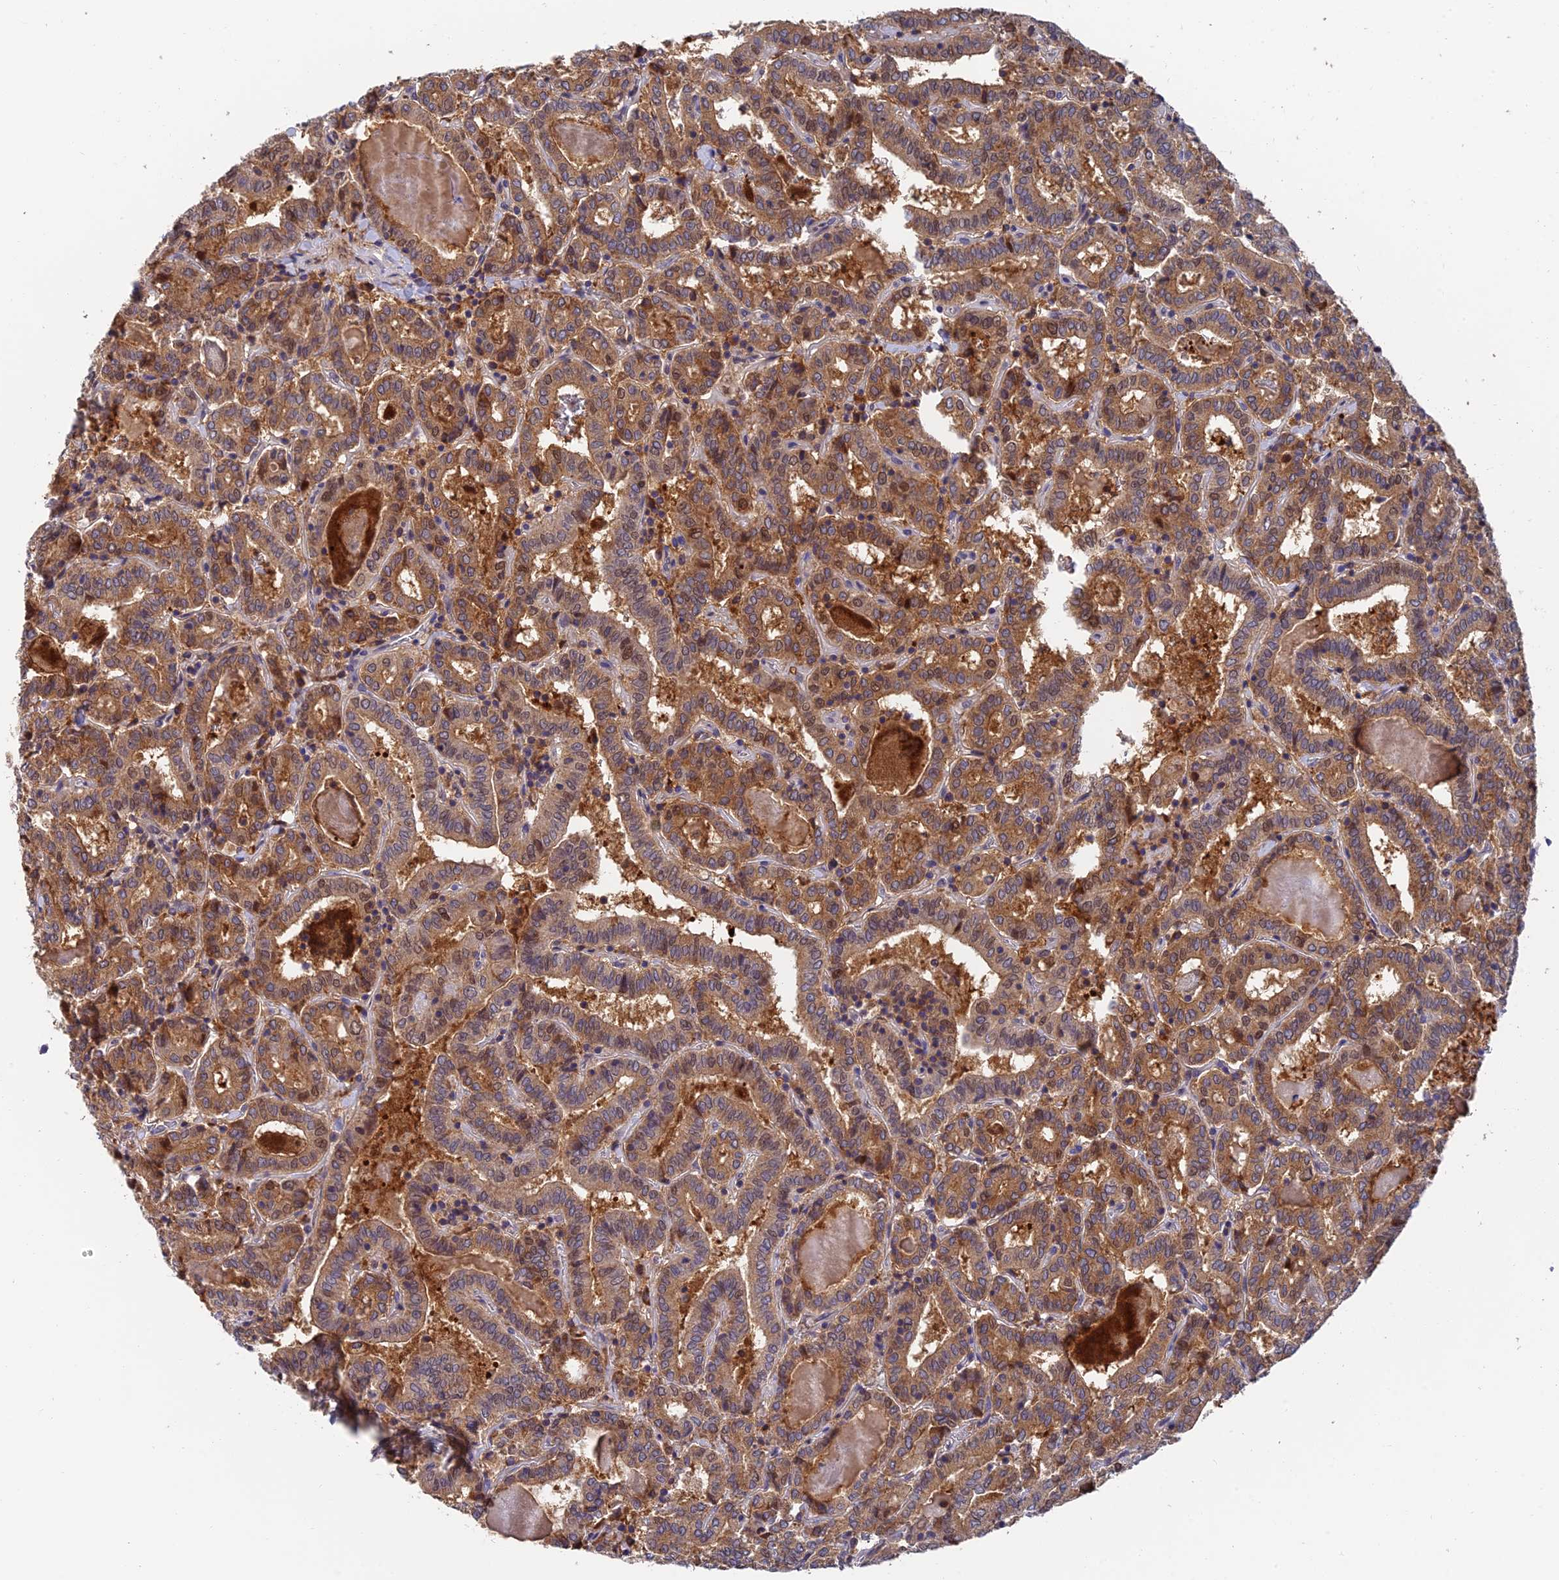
{"staining": {"intensity": "moderate", "quantity": ">75%", "location": "cytoplasmic/membranous,nuclear"}, "tissue": "thyroid cancer", "cell_type": "Tumor cells", "image_type": "cancer", "snomed": [{"axis": "morphology", "description": "Papillary adenocarcinoma, NOS"}, {"axis": "topography", "description": "Thyroid gland"}], "caption": "The immunohistochemical stain labels moderate cytoplasmic/membranous and nuclear staining in tumor cells of thyroid cancer tissue.", "gene": "IPO5", "patient": {"sex": "female", "age": 72}}